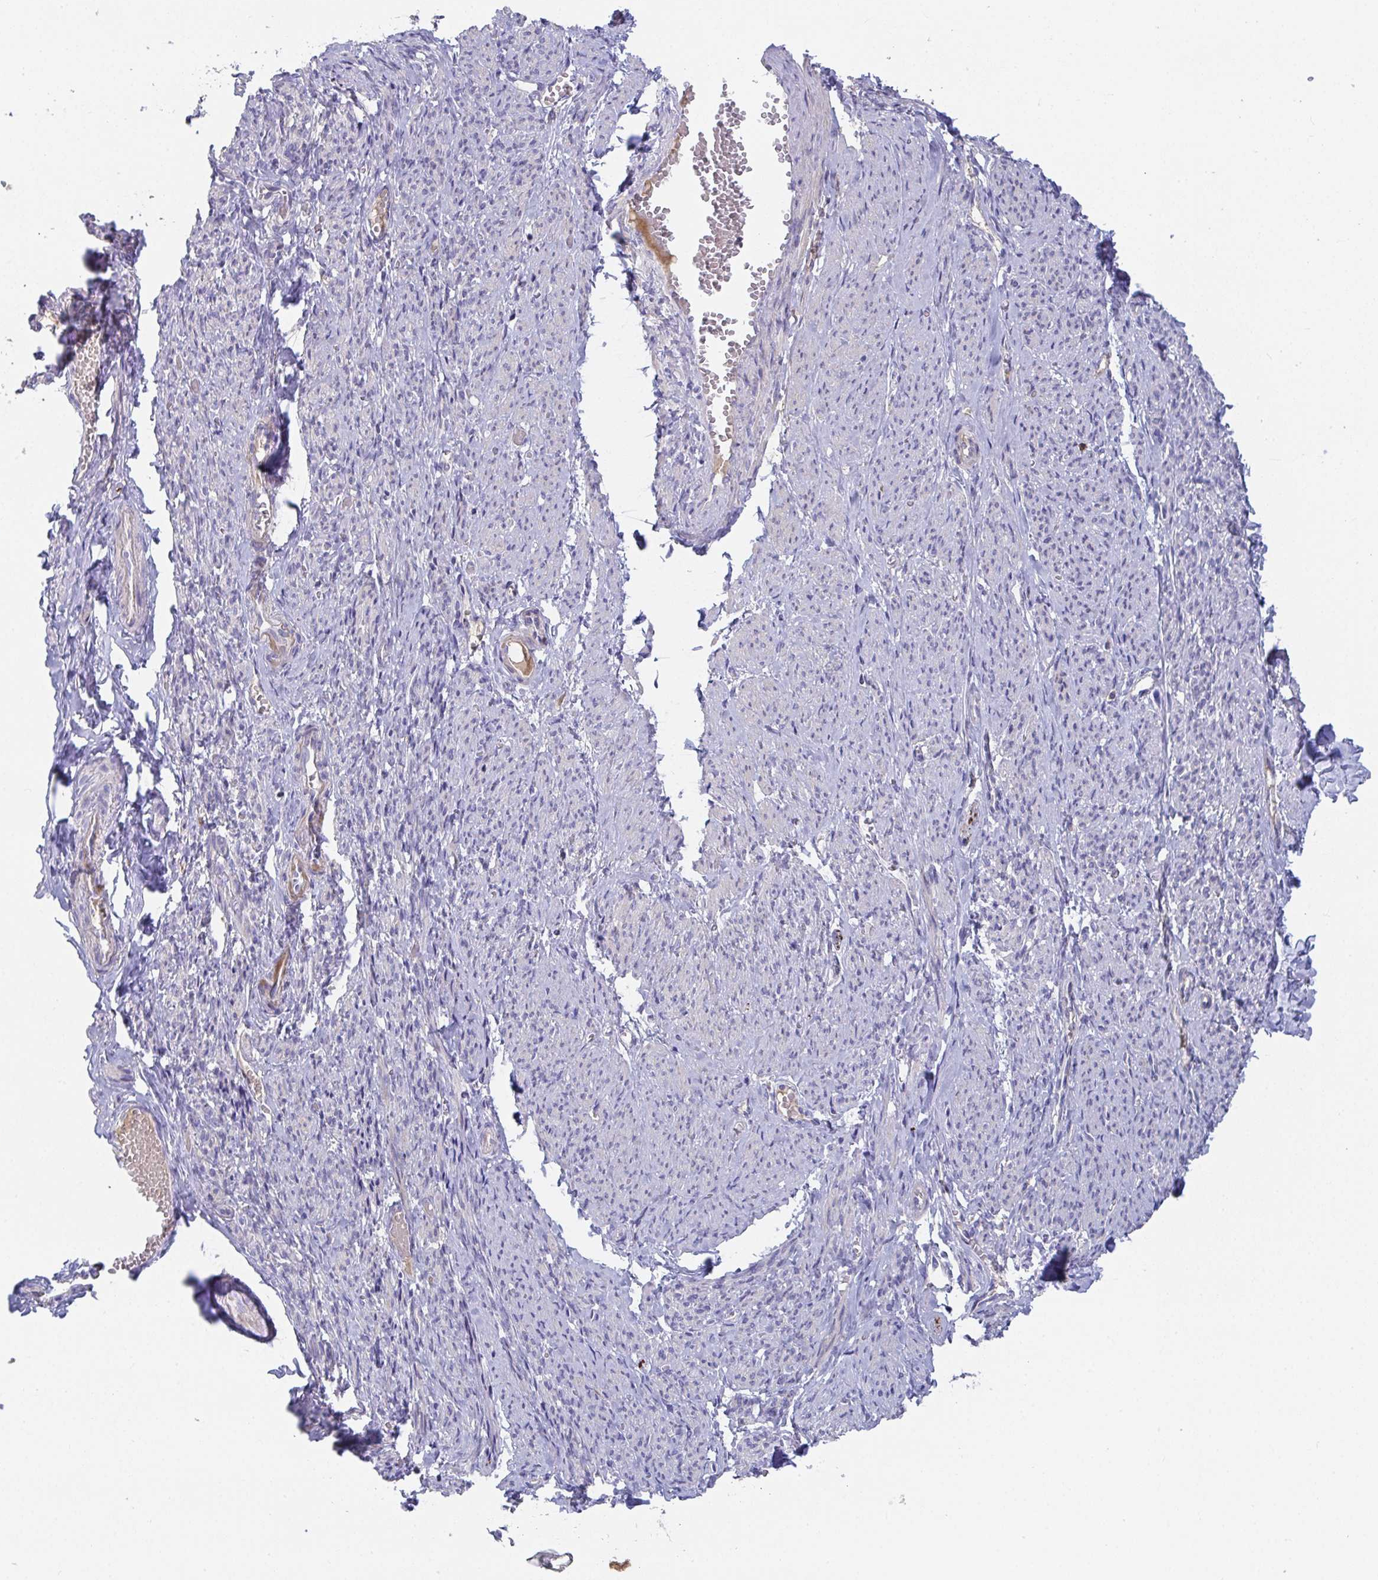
{"staining": {"intensity": "weak", "quantity": "<25%", "location": "cytoplasmic/membranous"}, "tissue": "smooth muscle", "cell_type": "Smooth muscle cells", "image_type": "normal", "snomed": [{"axis": "morphology", "description": "Normal tissue, NOS"}, {"axis": "topography", "description": "Smooth muscle"}], "caption": "Smooth muscle cells show no significant protein positivity in unremarkable smooth muscle. (Brightfield microscopy of DAB (3,3'-diaminobenzidine) immunohistochemistry at high magnification).", "gene": "ANO5", "patient": {"sex": "female", "age": 65}}